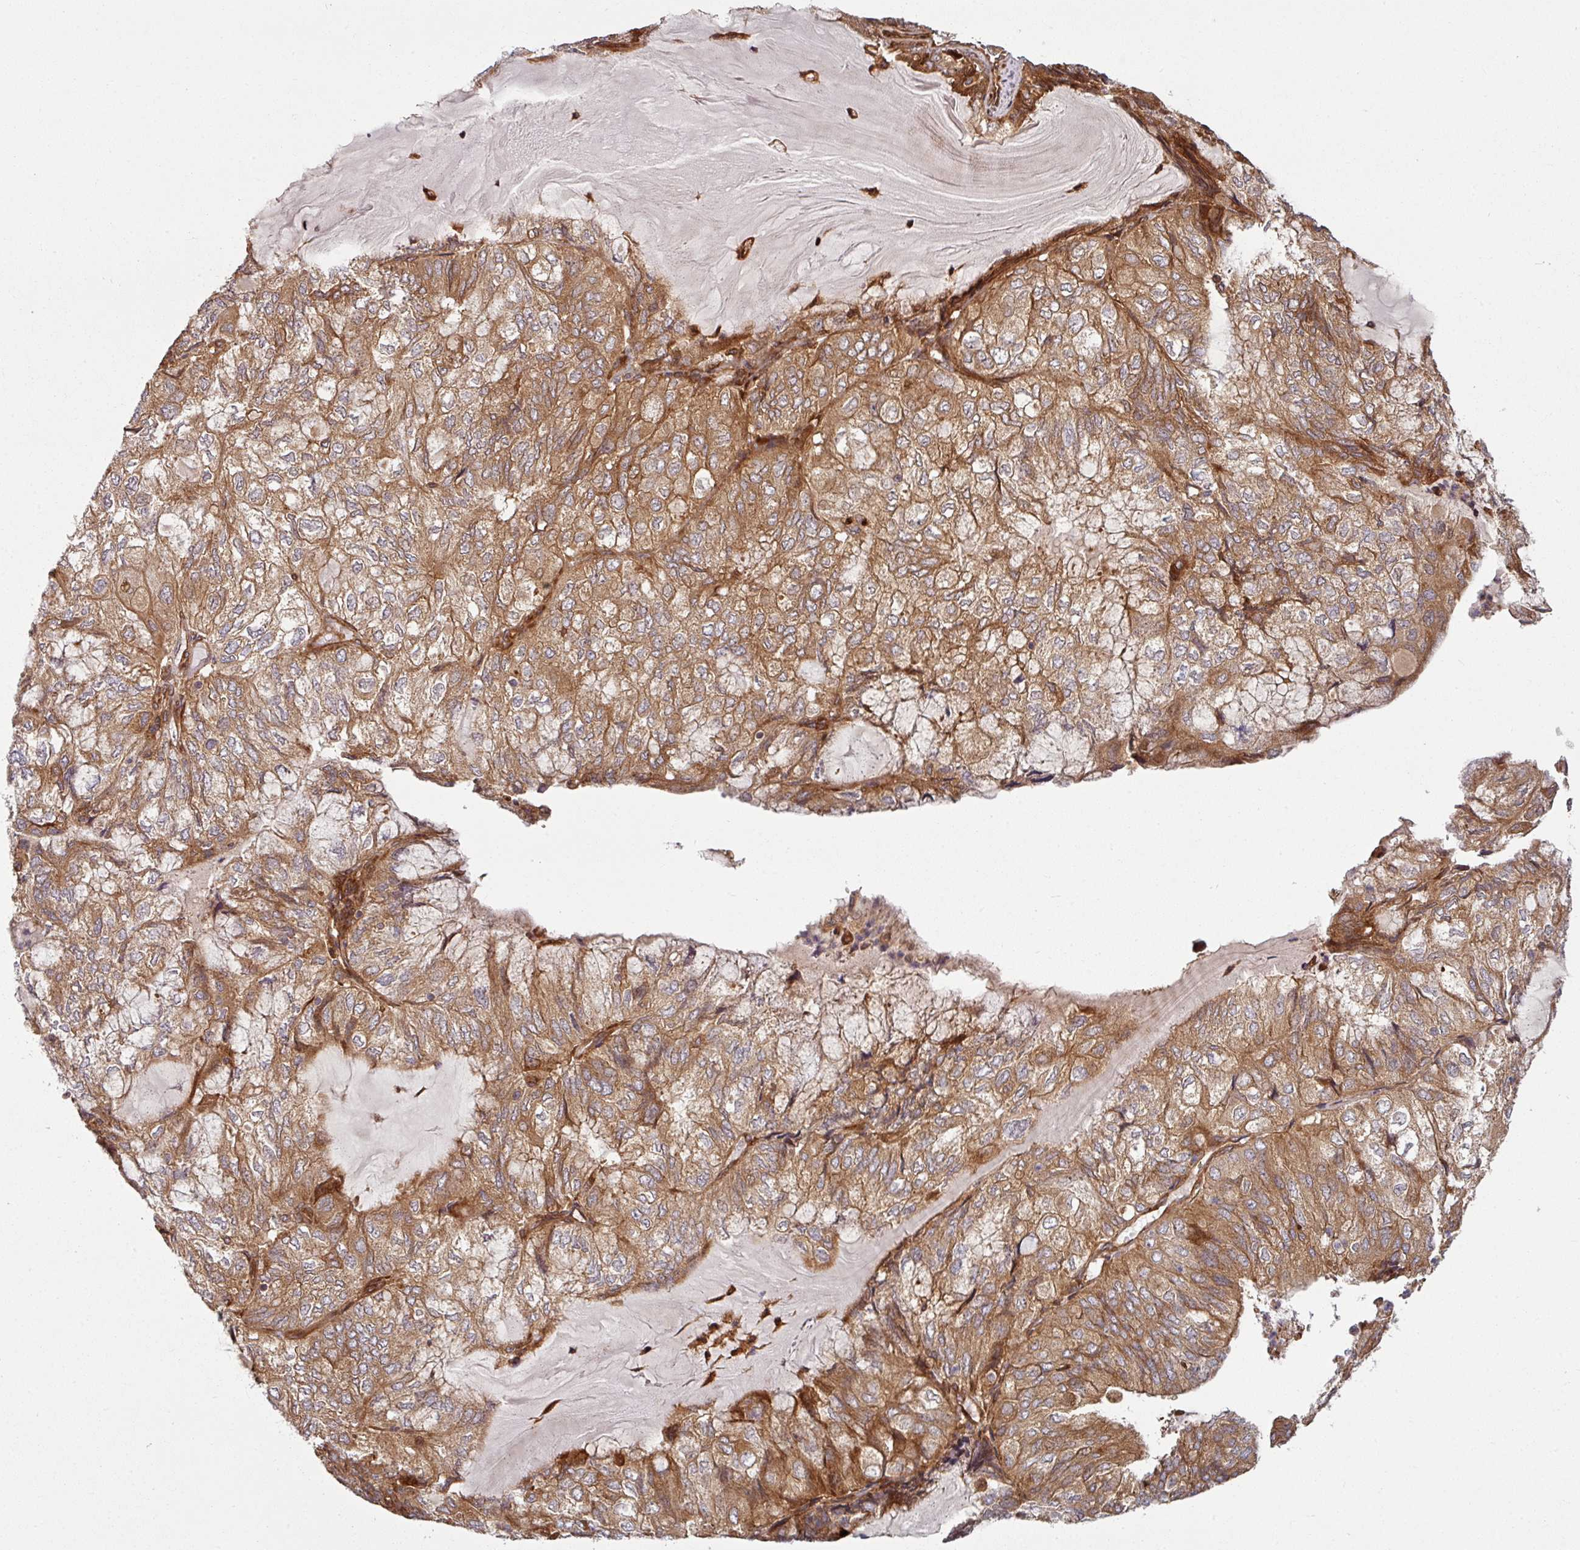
{"staining": {"intensity": "moderate", "quantity": ">75%", "location": "cytoplasmic/membranous"}, "tissue": "endometrial cancer", "cell_type": "Tumor cells", "image_type": "cancer", "snomed": [{"axis": "morphology", "description": "Adenocarcinoma, NOS"}, {"axis": "topography", "description": "Endometrium"}], "caption": "Brown immunohistochemical staining in adenocarcinoma (endometrial) exhibits moderate cytoplasmic/membranous expression in about >75% of tumor cells.", "gene": "RAB5A", "patient": {"sex": "female", "age": 81}}